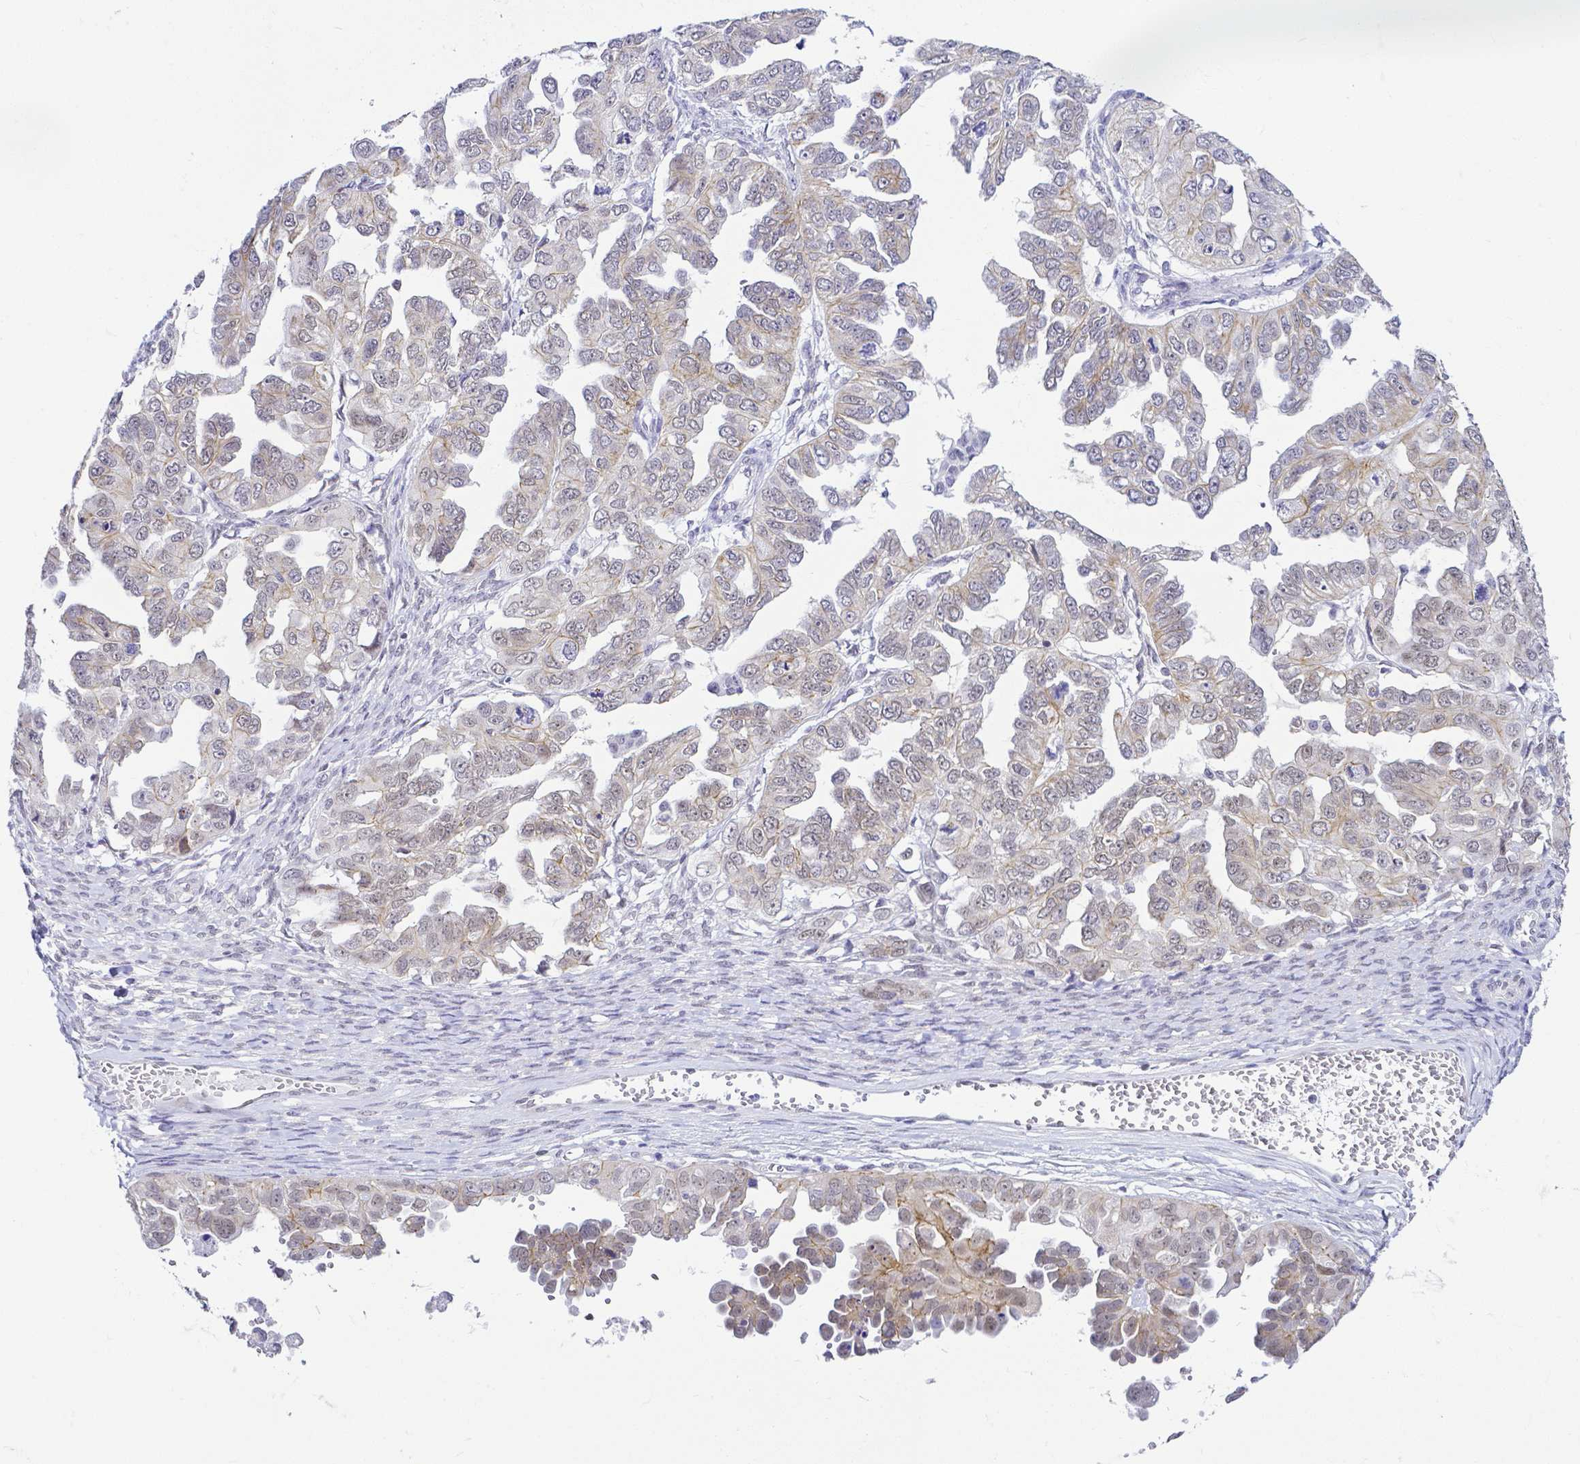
{"staining": {"intensity": "moderate", "quantity": "<25%", "location": "cytoplasmic/membranous"}, "tissue": "ovarian cancer", "cell_type": "Tumor cells", "image_type": "cancer", "snomed": [{"axis": "morphology", "description": "Cystadenocarcinoma, serous, NOS"}, {"axis": "topography", "description": "Ovary"}], "caption": "Immunohistochemical staining of human ovarian cancer (serous cystadenocarcinoma) displays moderate cytoplasmic/membranous protein expression in about <25% of tumor cells.", "gene": "FAM83G", "patient": {"sex": "female", "age": 53}}